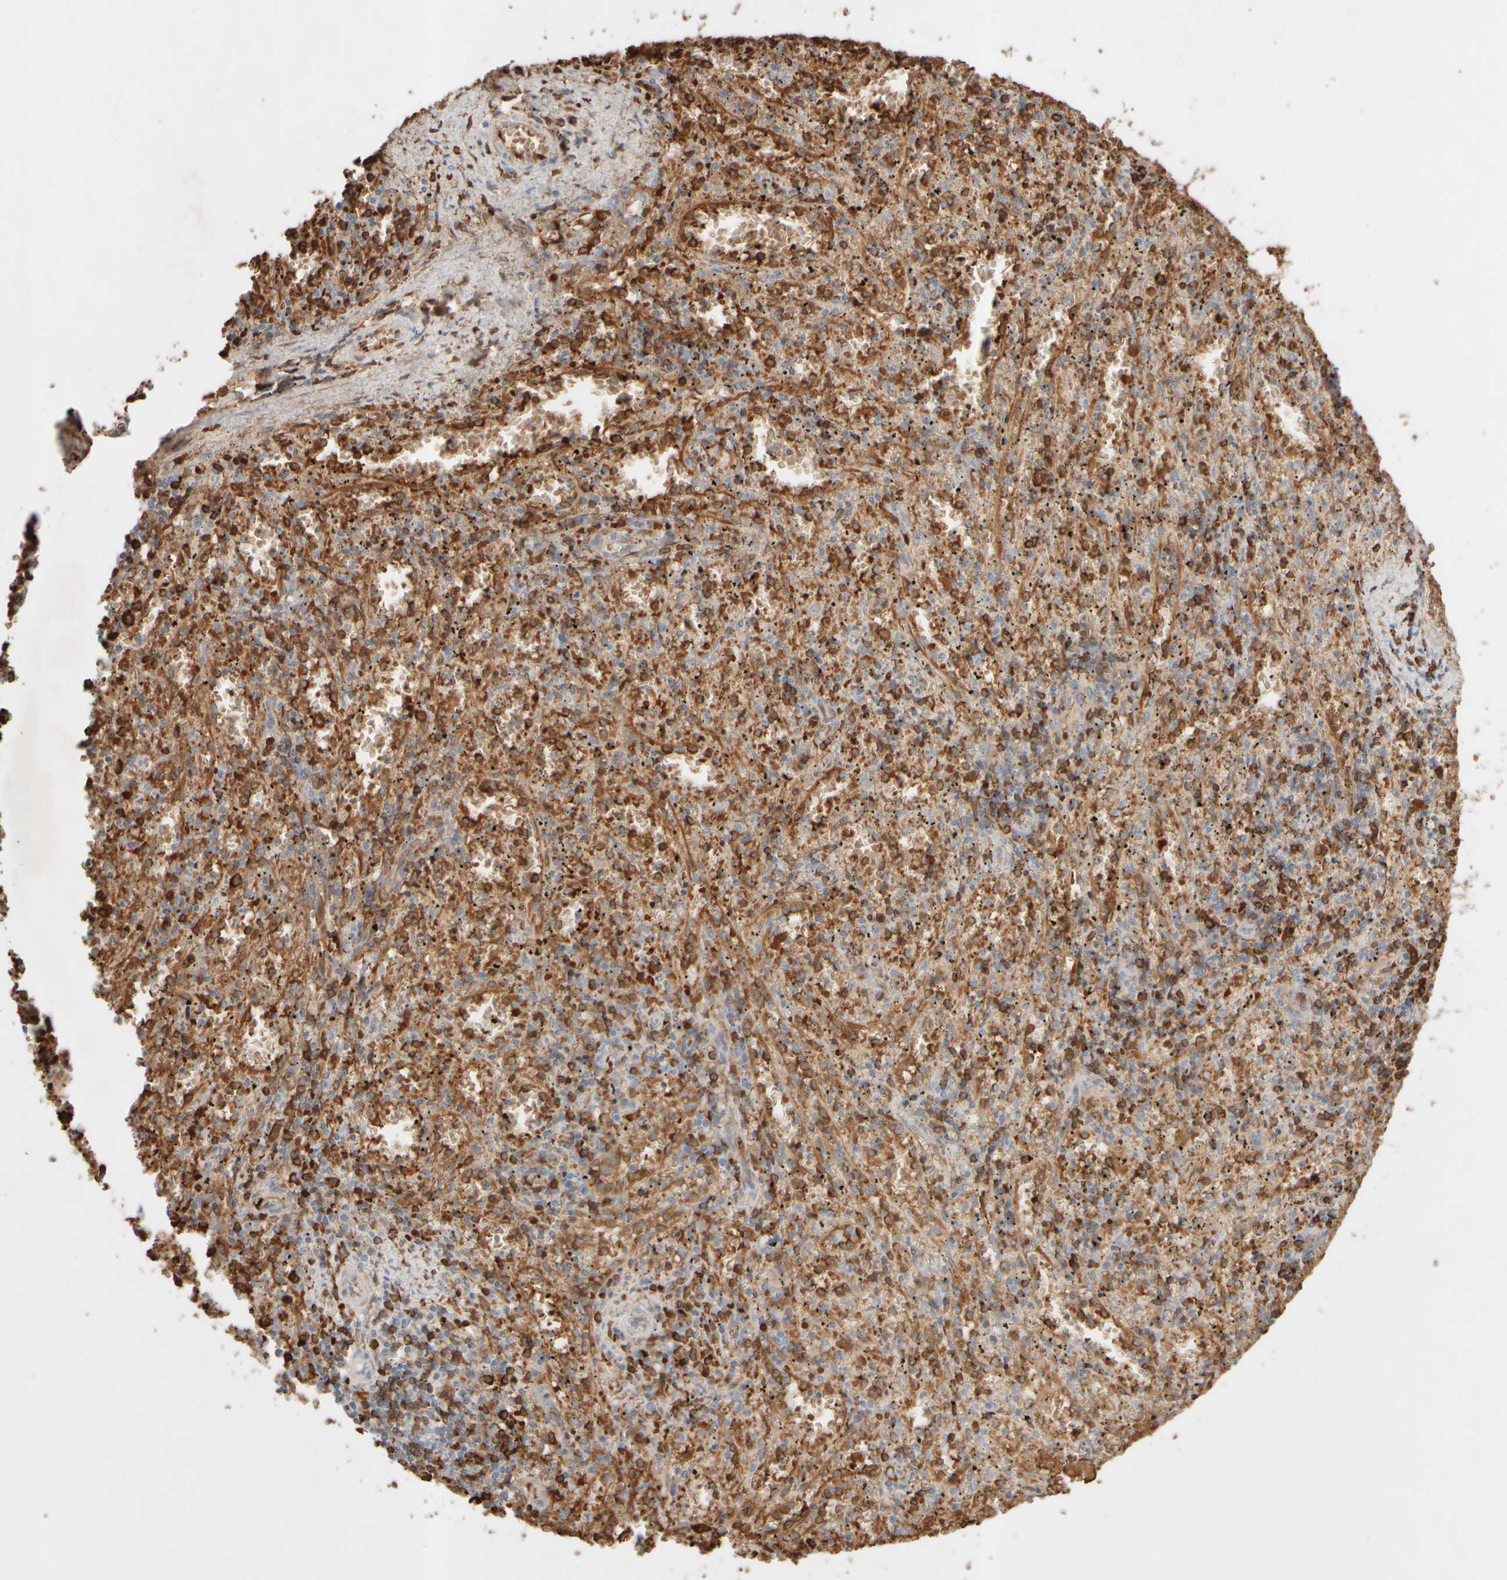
{"staining": {"intensity": "moderate", "quantity": "25%-75%", "location": "cytoplasmic/membranous"}, "tissue": "spleen", "cell_type": "Cells in red pulp", "image_type": "normal", "snomed": [{"axis": "morphology", "description": "Normal tissue, NOS"}, {"axis": "topography", "description": "Spleen"}], "caption": "Cells in red pulp display medium levels of moderate cytoplasmic/membranous positivity in about 25%-75% of cells in unremarkable human spleen.", "gene": "MST1", "patient": {"sex": "male", "age": 11}}